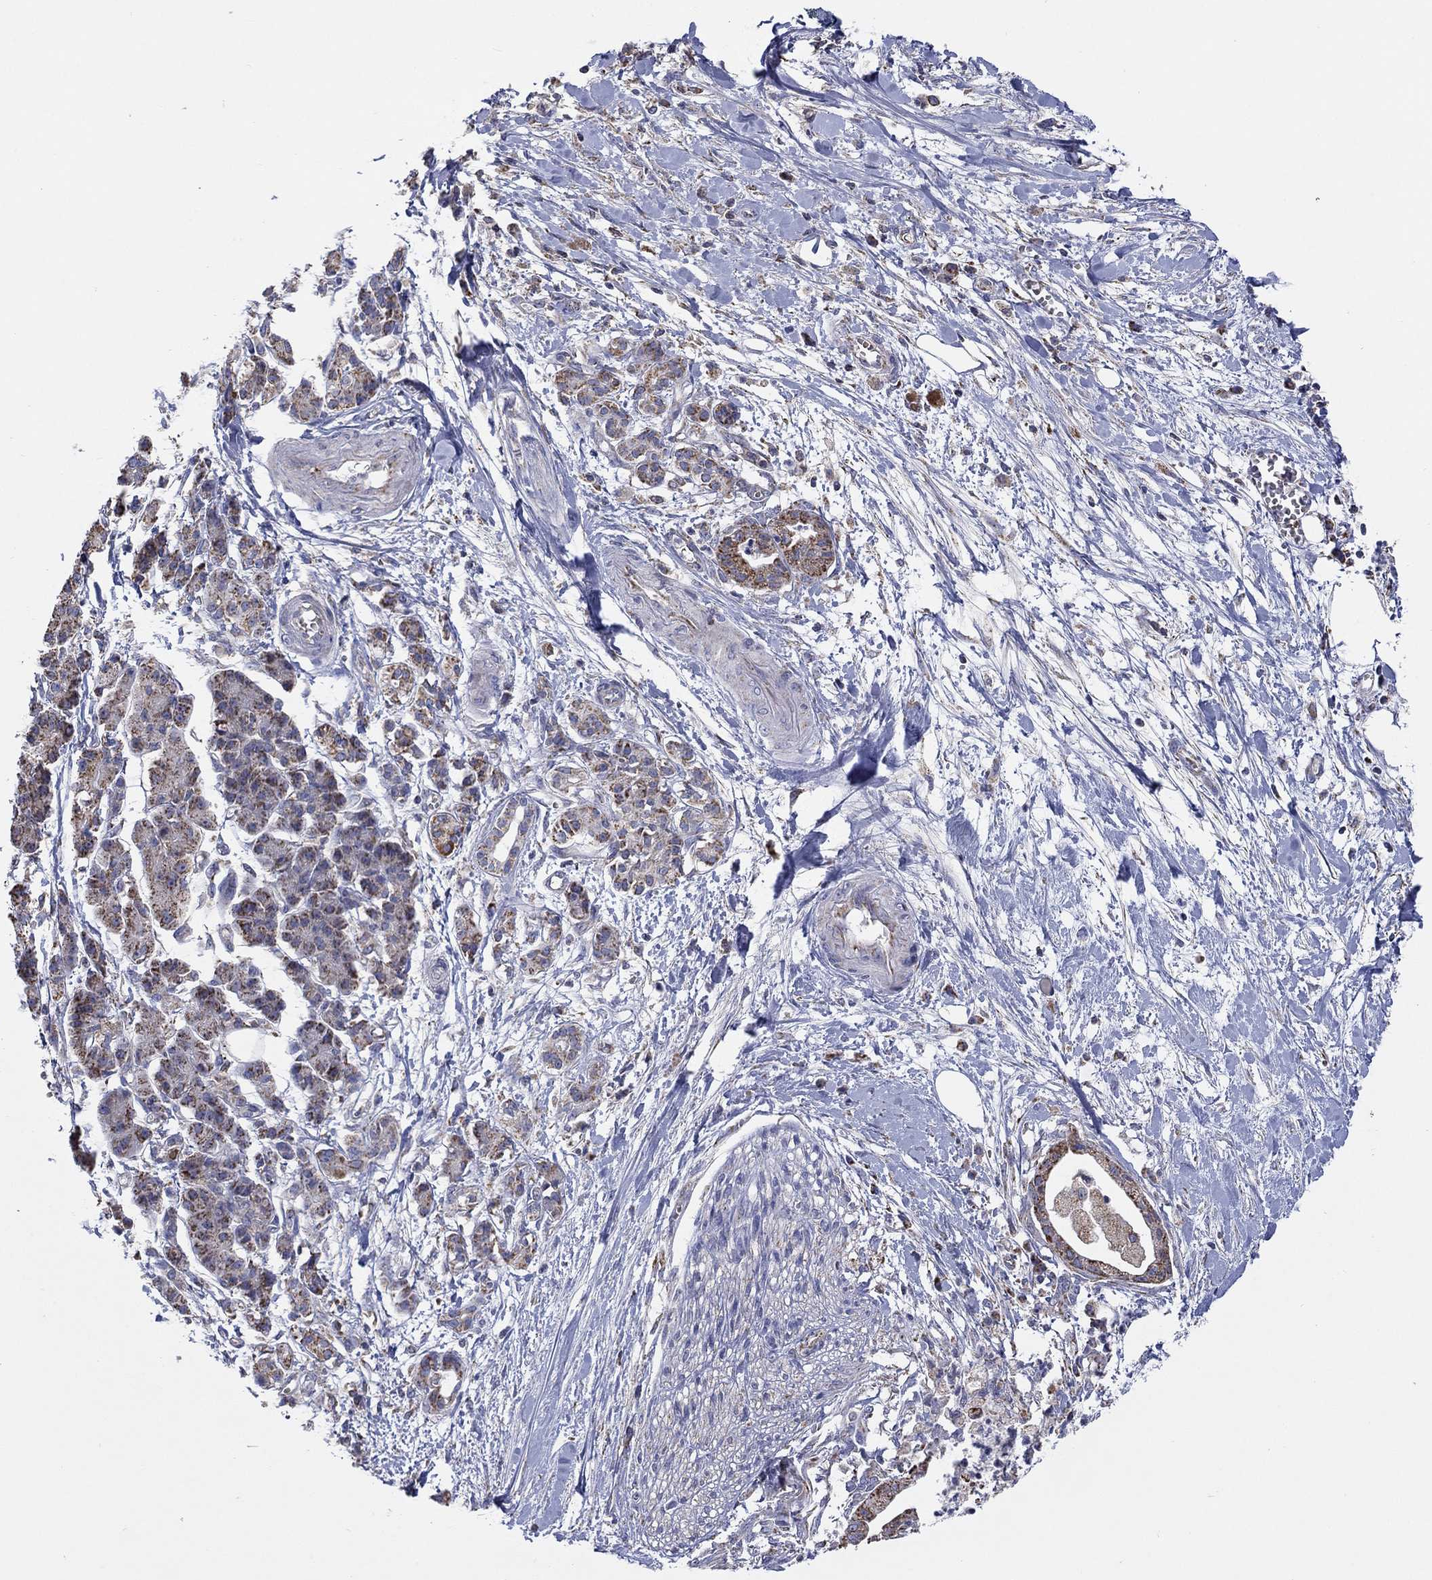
{"staining": {"intensity": "moderate", "quantity": "25%-75%", "location": "cytoplasmic/membranous"}, "tissue": "pancreatic cancer", "cell_type": "Tumor cells", "image_type": "cancer", "snomed": [{"axis": "morphology", "description": "Normal tissue, NOS"}, {"axis": "morphology", "description": "Adenocarcinoma, NOS"}, {"axis": "topography", "description": "Lymph node"}, {"axis": "topography", "description": "Pancreas"}], "caption": "Tumor cells reveal medium levels of moderate cytoplasmic/membranous positivity in about 25%-75% of cells in pancreatic cancer (adenocarcinoma).", "gene": "HPS5", "patient": {"sex": "female", "age": 58}}